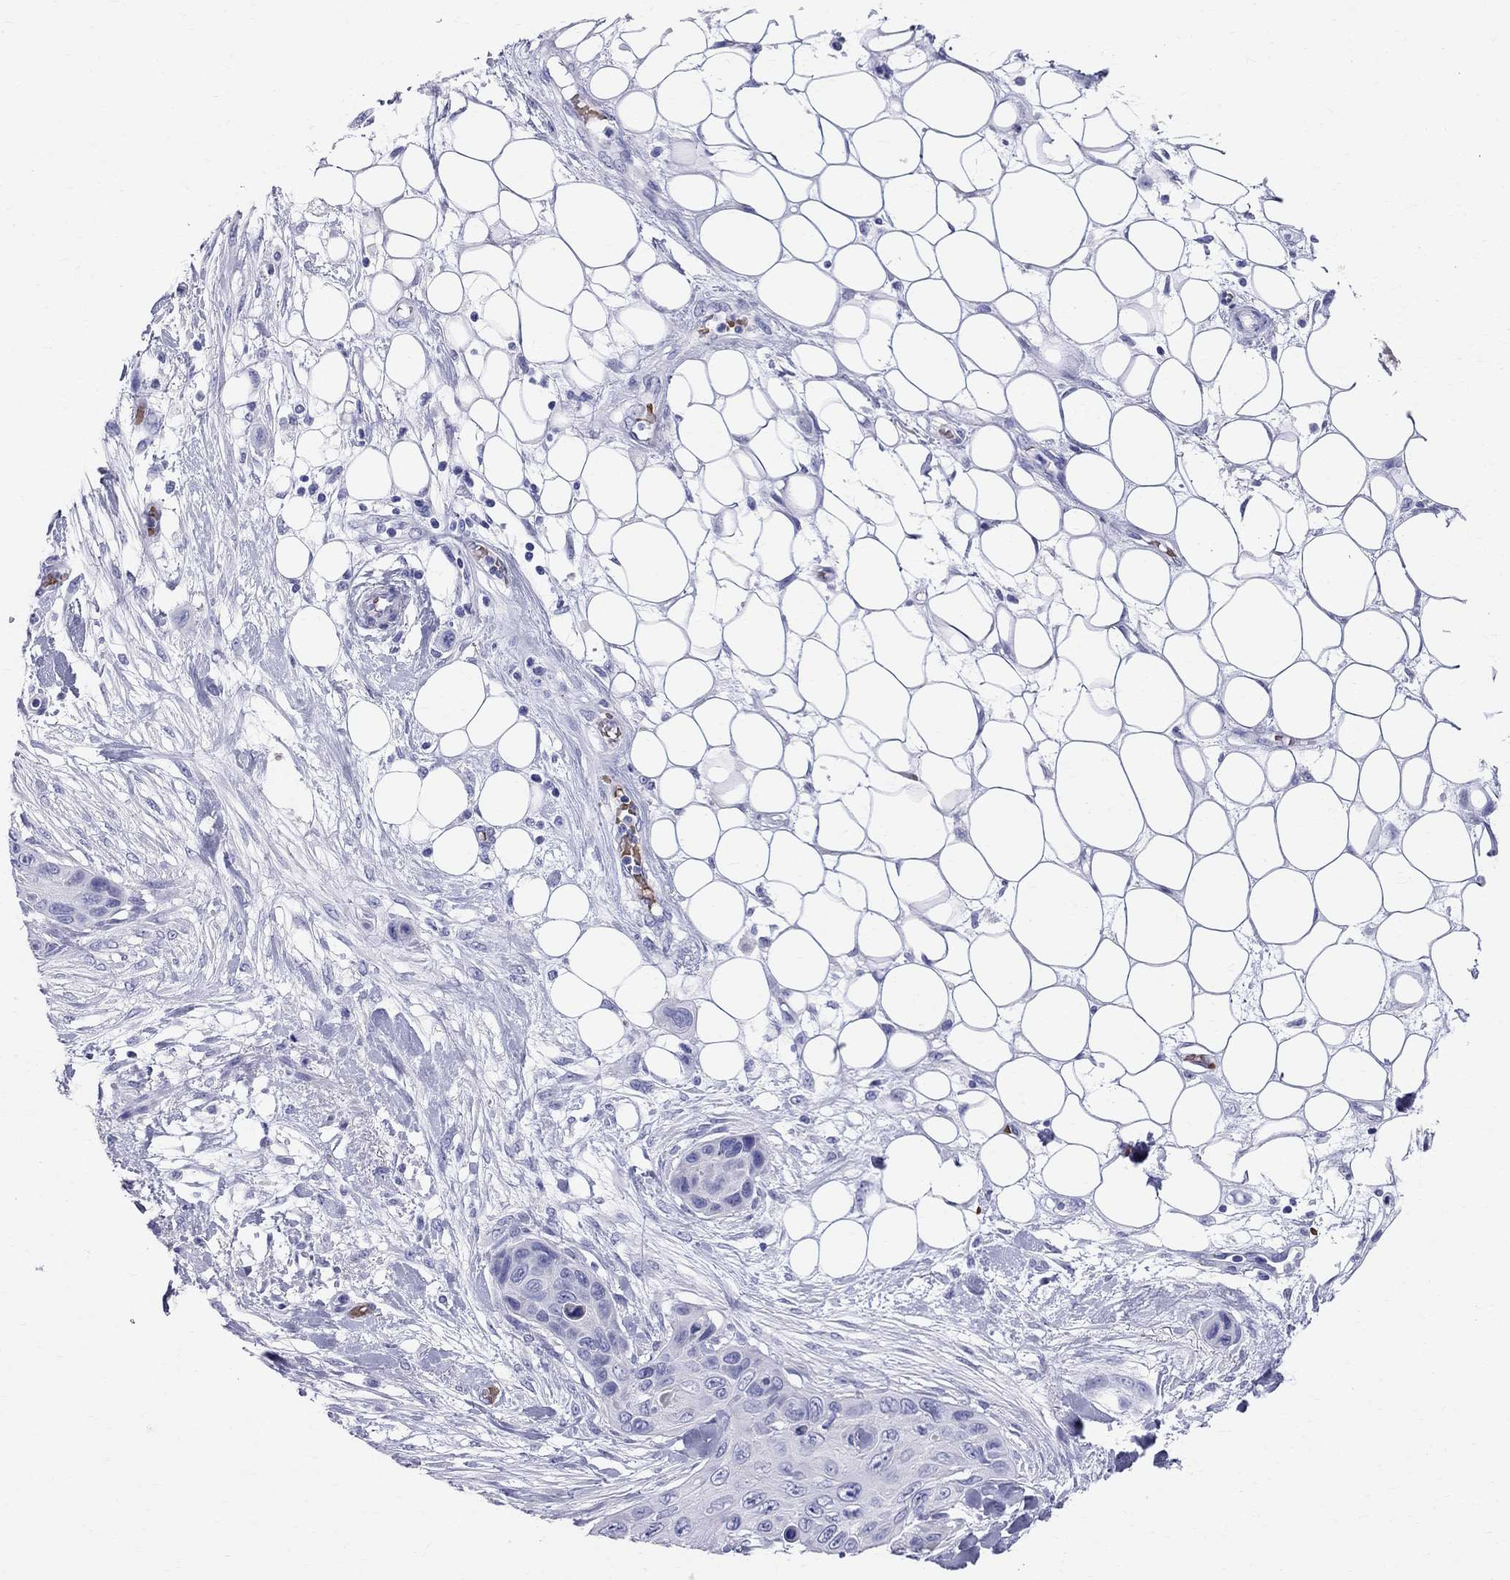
{"staining": {"intensity": "negative", "quantity": "none", "location": "none"}, "tissue": "skin cancer", "cell_type": "Tumor cells", "image_type": "cancer", "snomed": [{"axis": "morphology", "description": "Squamous cell carcinoma, NOS"}, {"axis": "topography", "description": "Skin"}], "caption": "Photomicrograph shows no protein positivity in tumor cells of squamous cell carcinoma (skin) tissue.", "gene": "DNAAF6", "patient": {"sex": "male", "age": 79}}